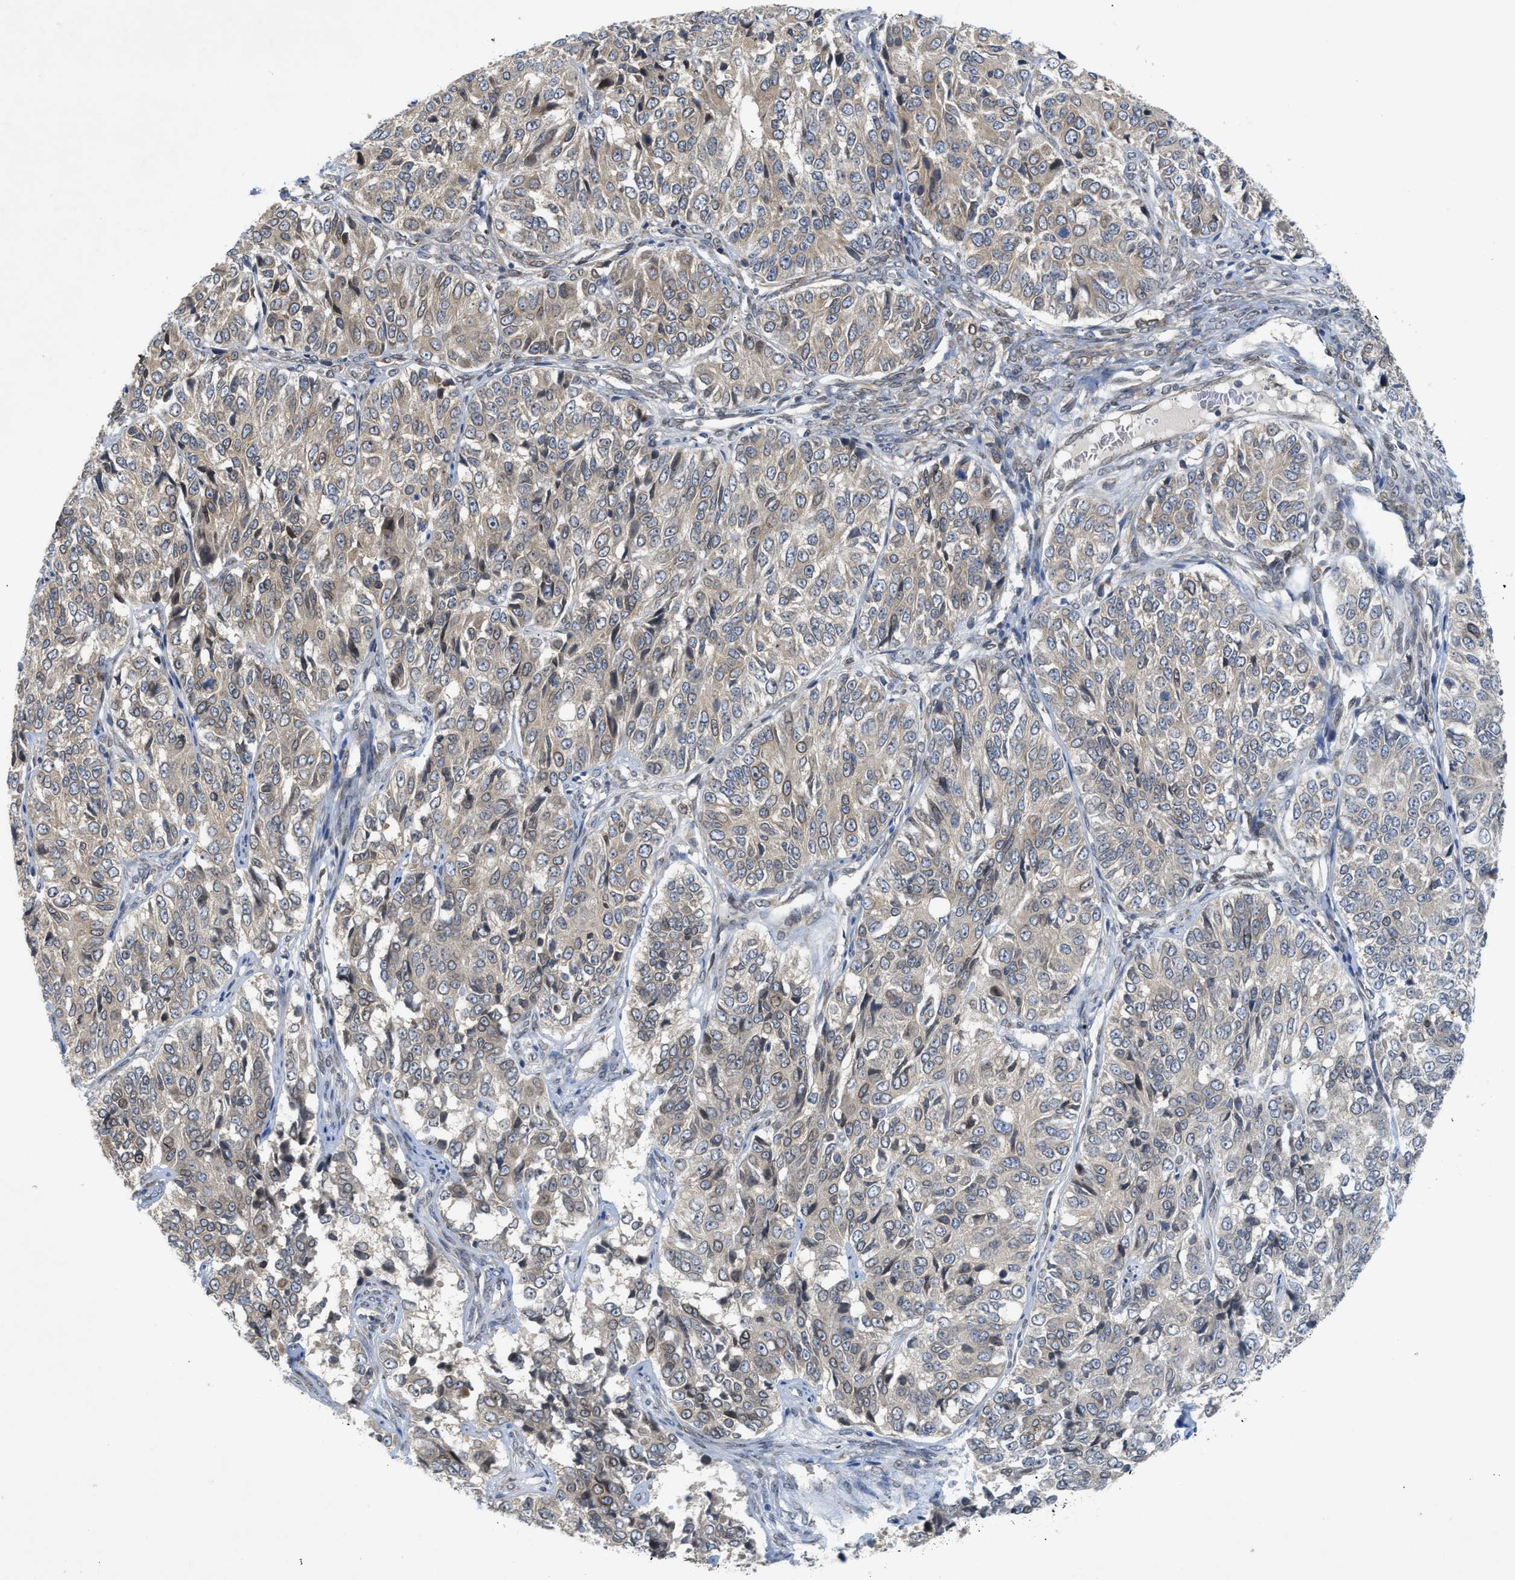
{"staining": {"intensity": "weak", "quantity": "<25%", "location": "cytoplasmic/membranous"}, "tissue": "ovarian cancer", "cell_type": "Tumor cells", "image_type": "cancer", "snomed": [{"axis": "morphology", "description": "Carcinoma, endometroid"}, {"axis": "topography", "description": "Ovary"}], "caption": "There is no significant staining in tumor cells of ovarian endometroid carcinoma. (DAB (3,3'-diaminobenzidine) immunohistochemistry, high magnification).", "gene": "EIF2AK3", "patient": {"sex": "female", "age": 51}}